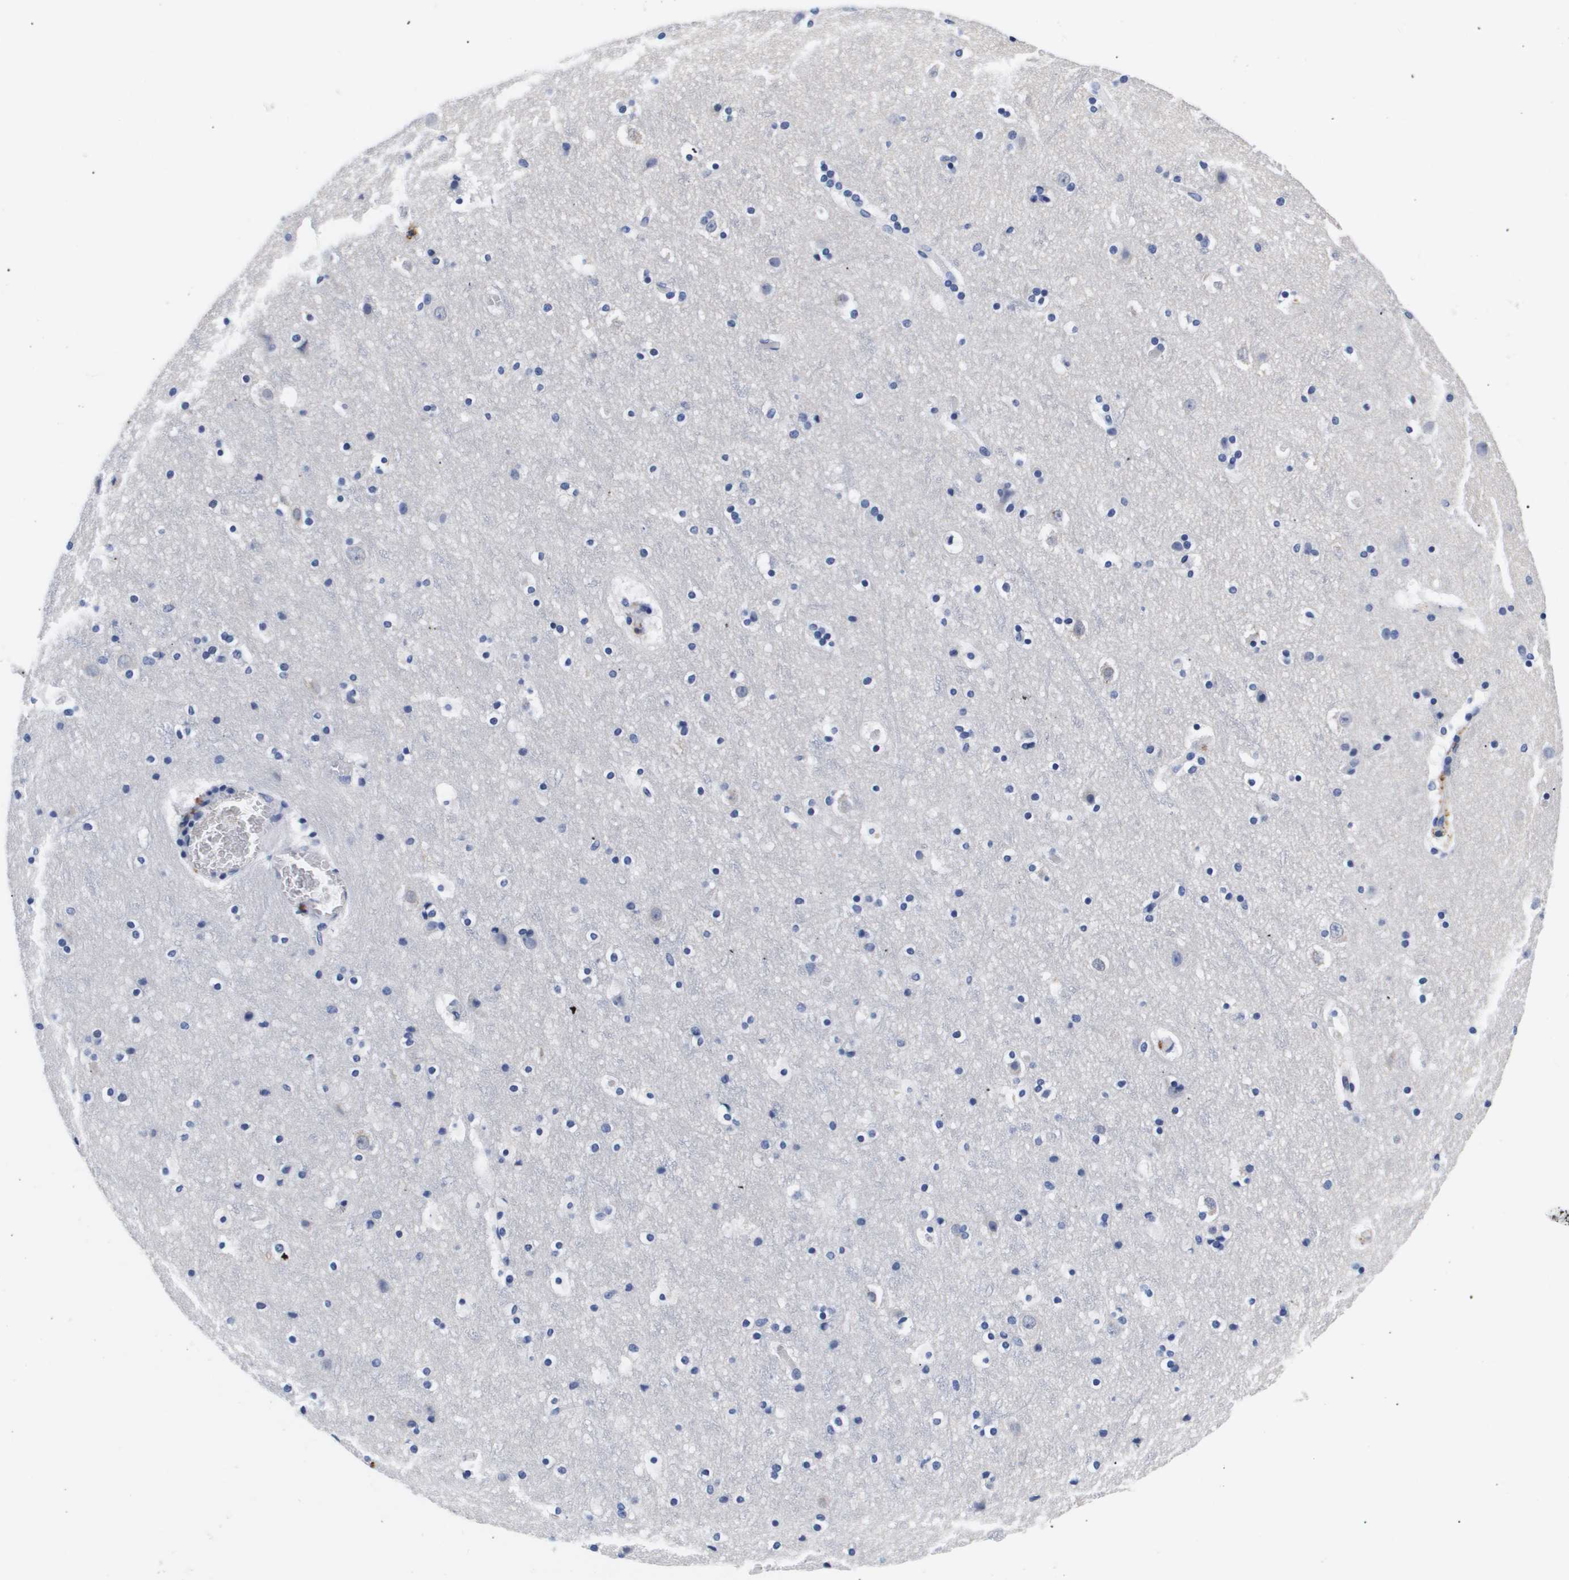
{"staining": {"intensity": "negative", "quantity": "none", "location": "none"}, "tissue": "cerebral cortex", "cell_type": "Endothelial cells", "image_type": "normal", "snomed": [{"axis": "morphology", "description": "Normal tissue, NOS"}, {"axis": "topography", "description": "Cerebral cortex"}], "caption": "An image of cerebral cortex stained for a protein displays no brown staining in endothelial cells.", "gene": "ATP6V0A4", "patient": {"sex": "male", "age": 45}}